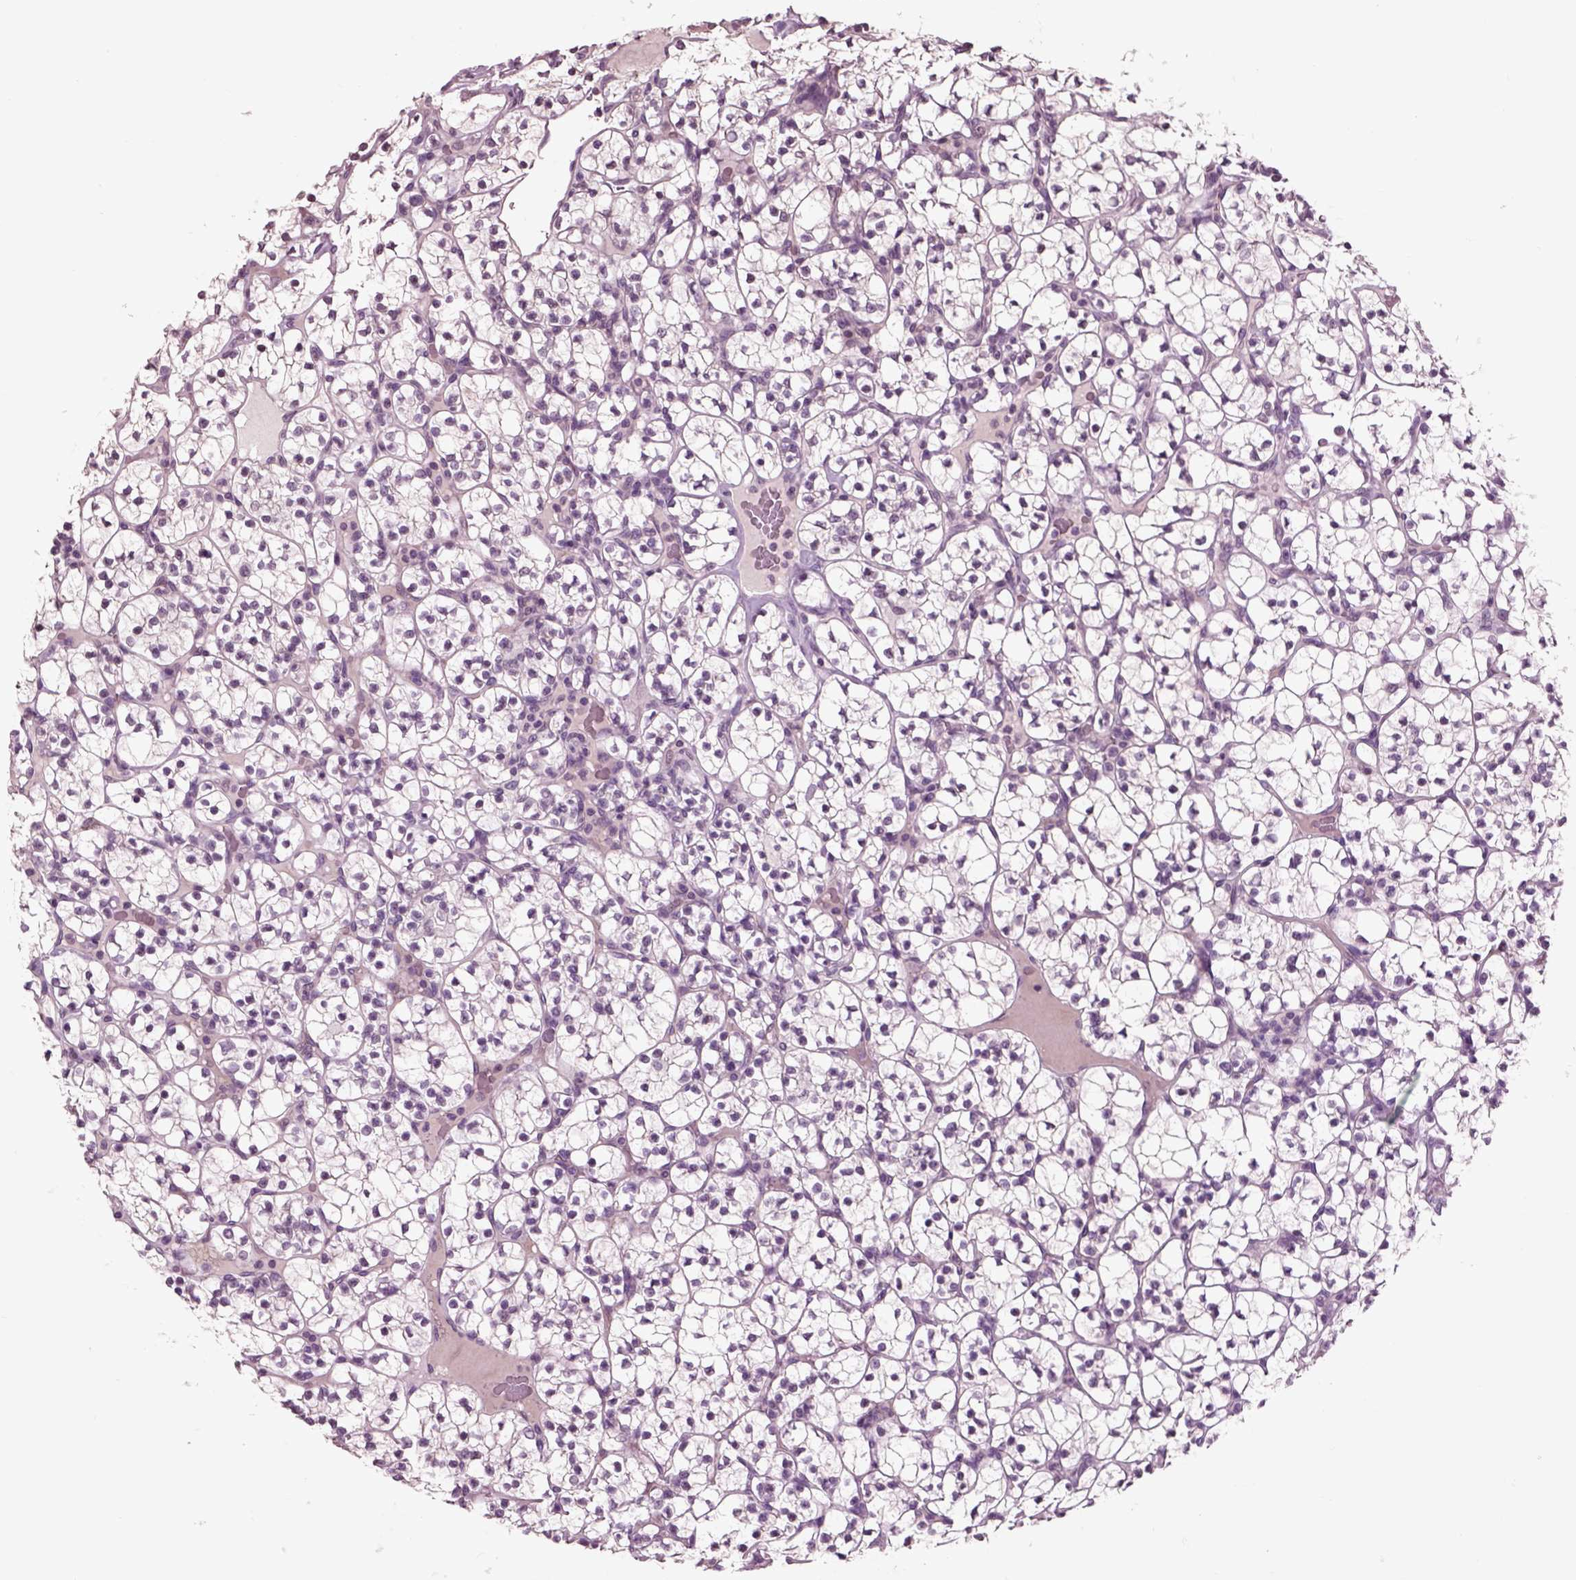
{"staining": {"intensity": "negative", "quantity": "none", "location": "none"}, "tissue": "renal cancer", "cell_type": "Tumor cells", "image_type": "cancer", "snomed": [{"axis": "morphology", "description": "Adenocarcinoma, NOS"}, {"axis": "topography", "description": "Kidney"}], "caption": "This is an IHC image of renal cancer (adenocarcinoma). There is no expression in tumor cells.", "gene": "CHGB", "patient": {"sex": "female", "age": 89}}